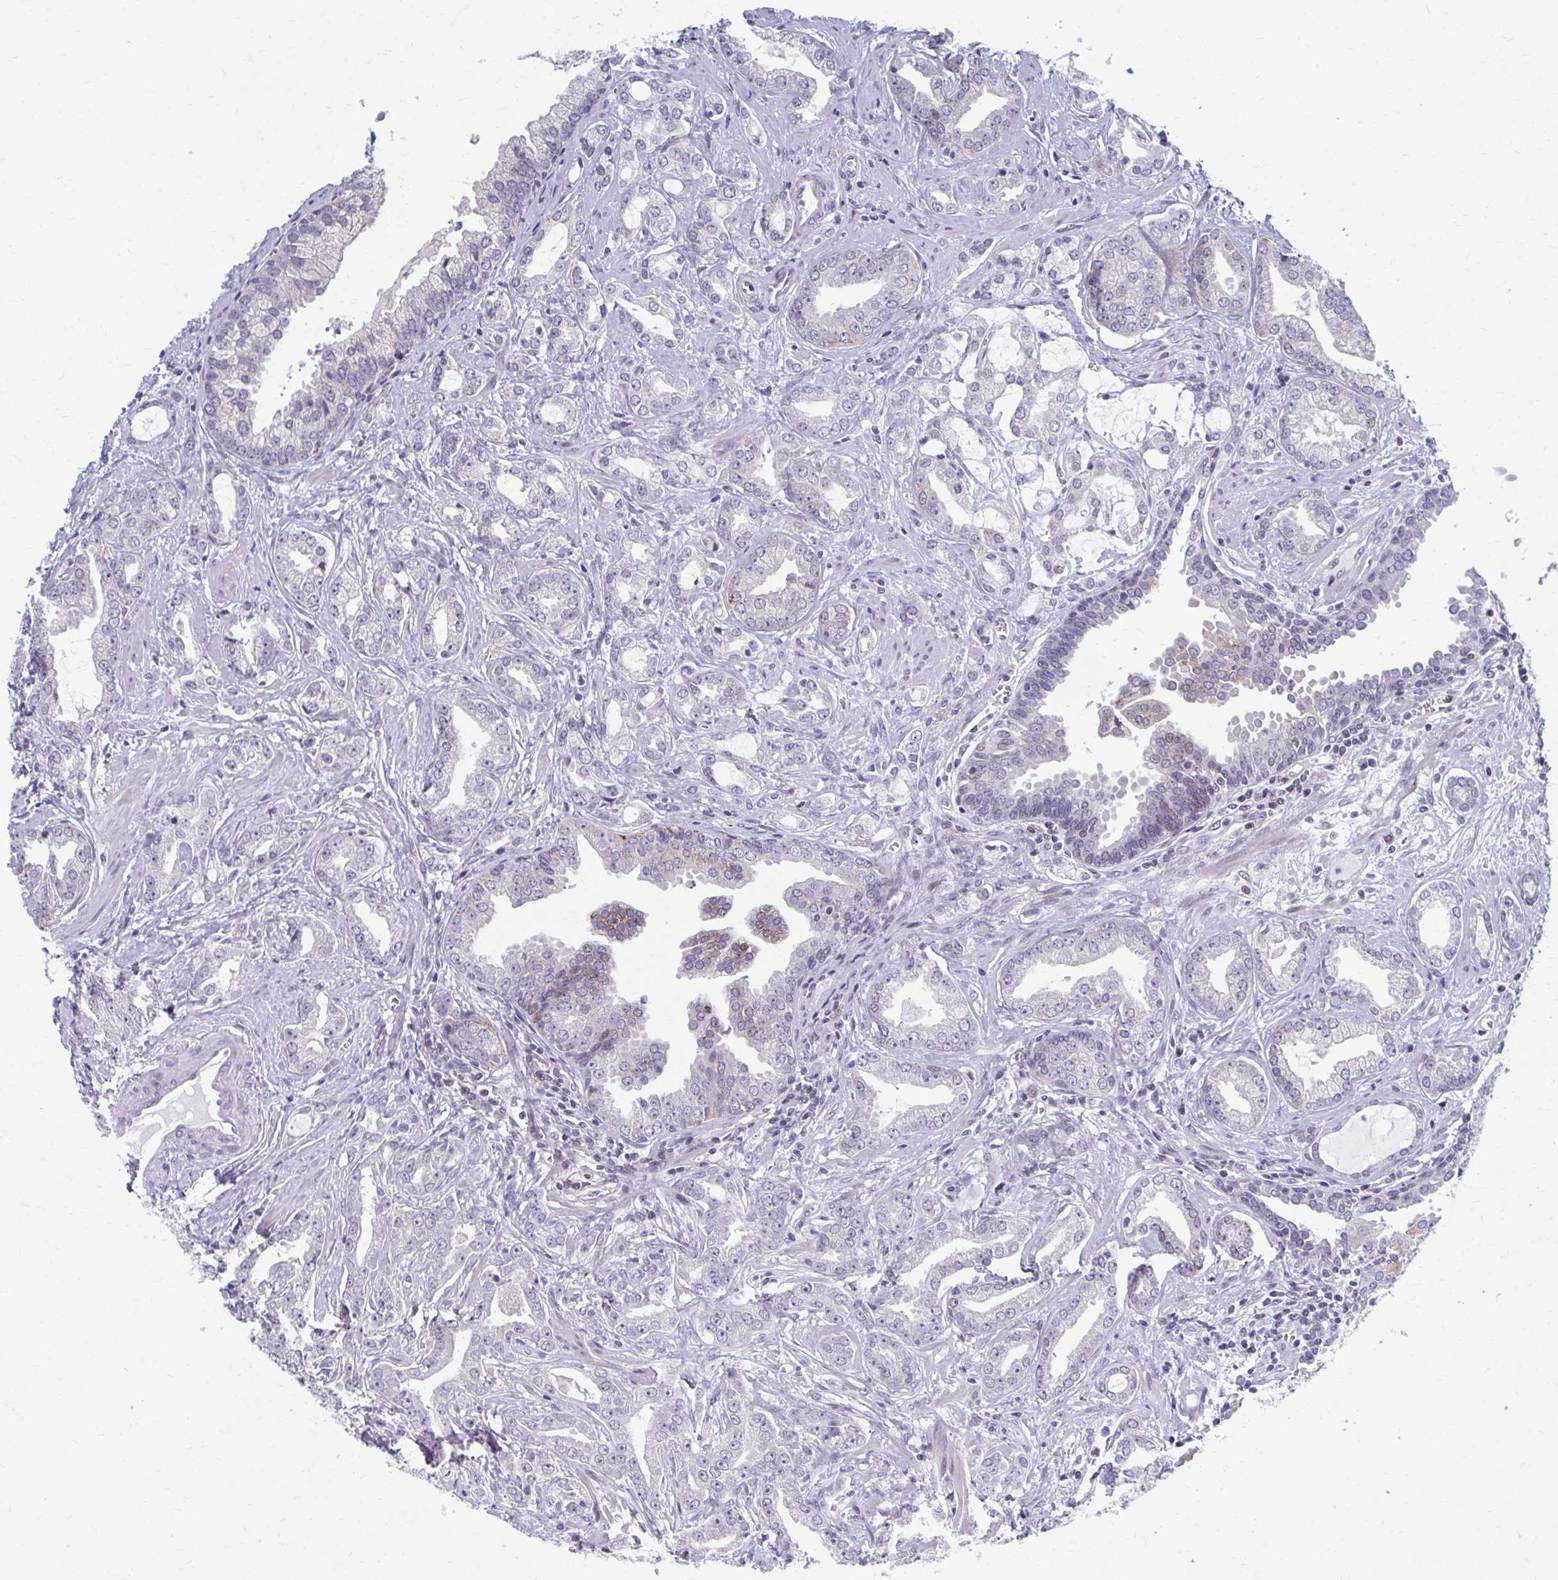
{"staining": {"intensity": "negative", "quantity": "none", "location": "none"}, "tissue": "prostate cancer", "cell_type": "Tumor cells", "image_type": "cancer", "snomed": [{"axis": "morphology", "description": "Adenocarcinoma, Medium grade"}, {"axis": "topography", "description": "Prostate"}], "caption": "Immunohistochemistry photomicrograph of adenocarcinoma (medium-grade) (prostate) stained for a protein (brown), which reveals no positivity in tumor cells.", "gene": "ABHD16B", "patient": {"sex": "male", "age": 57}}